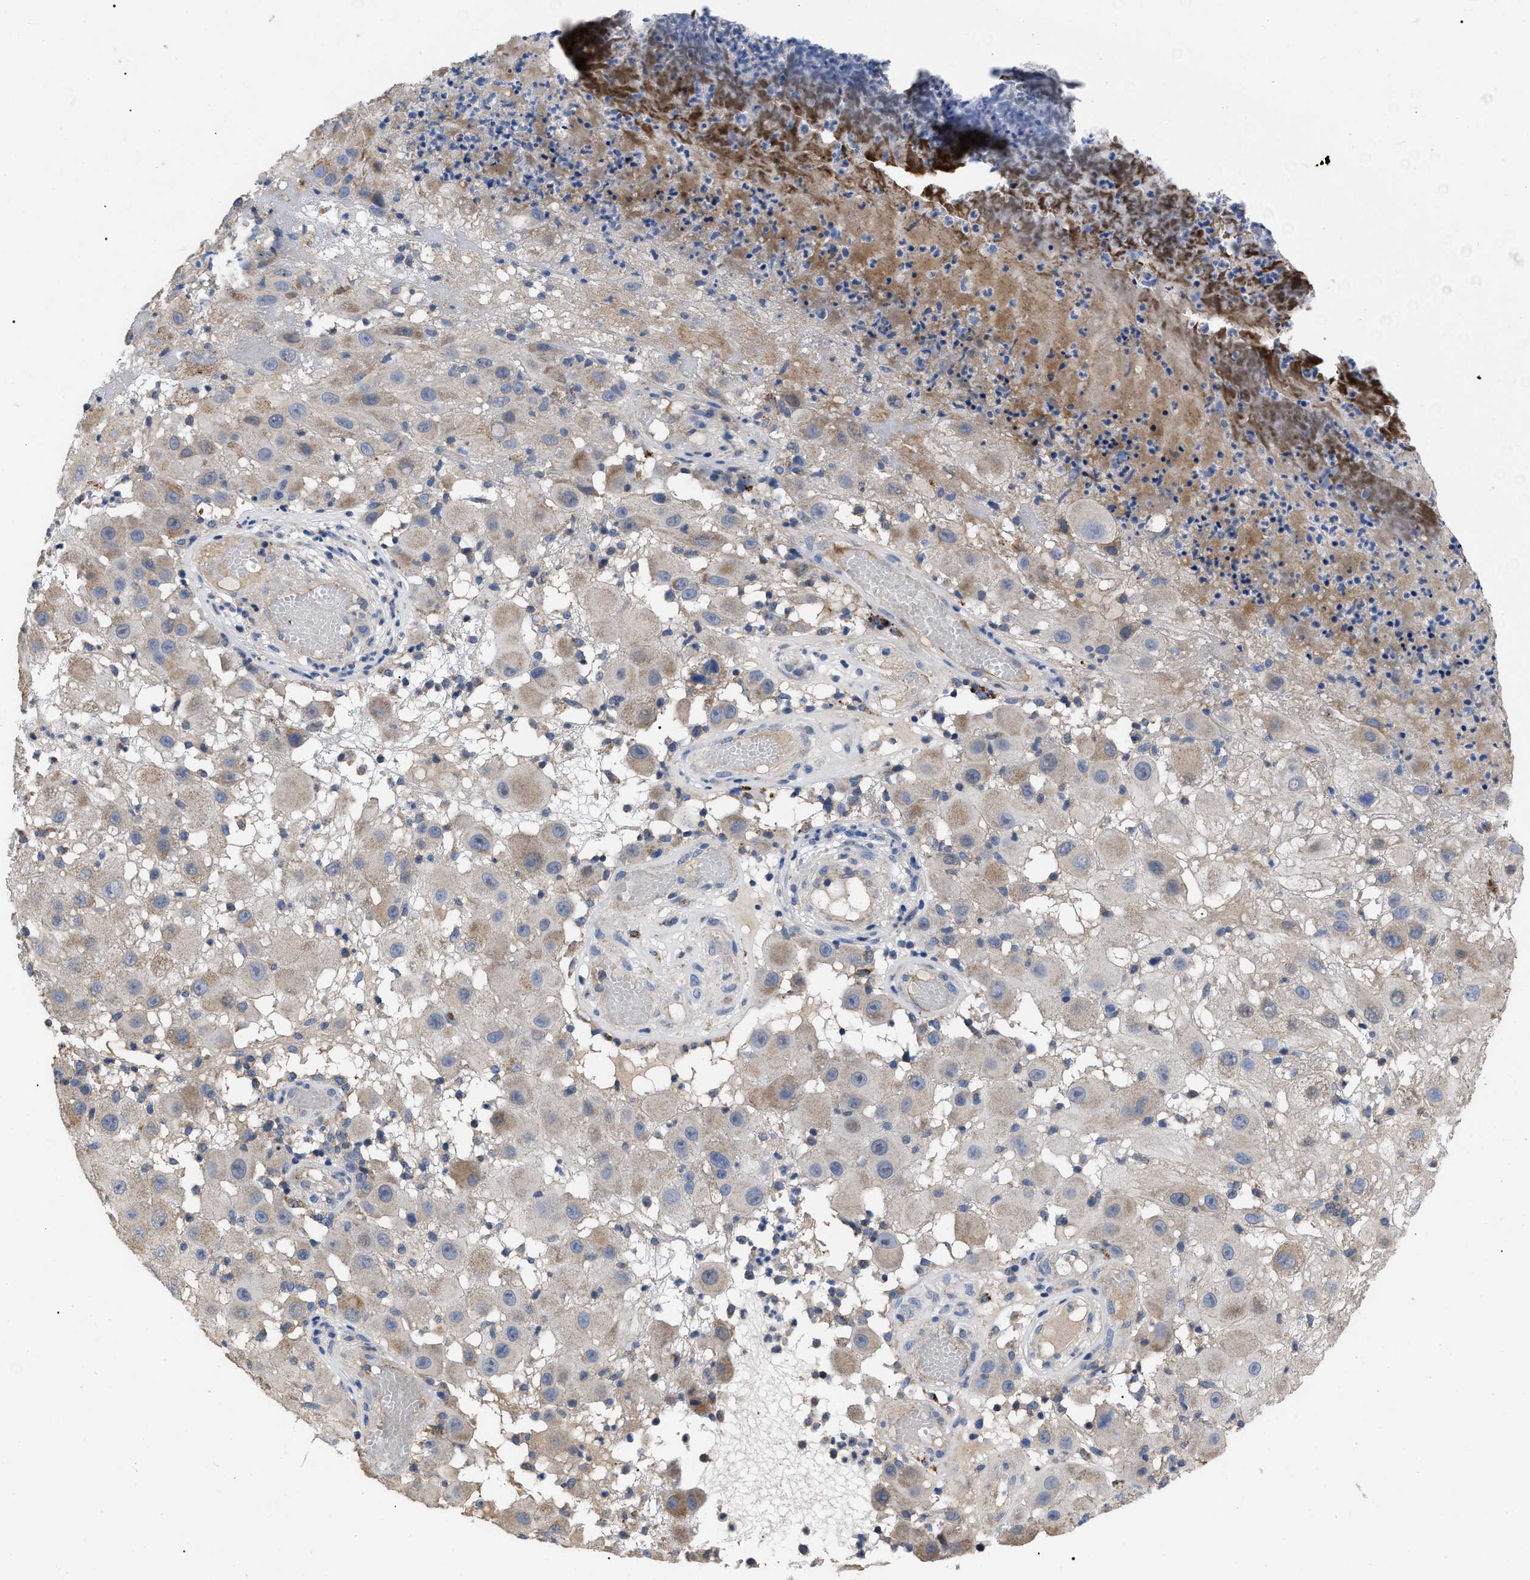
{"staining": {"intensity": "negative", "quantity": "none", "location": "none"}, "tissue": "melanoma", "cell_type": "Tumor cells", "image_type": "cancer", "snomed": [{"axis": "morphology", "description": "Malignant melanoma, NOS"}, {"axis": "topography", "description": "Skin"}], "caption": "Image shows no protein expression in tumor cells of malignant melanoma tissue. Nuclei are stained in blue.", "gene": "FAM171A2", "patient": {"sex": "female", "age": 81}}